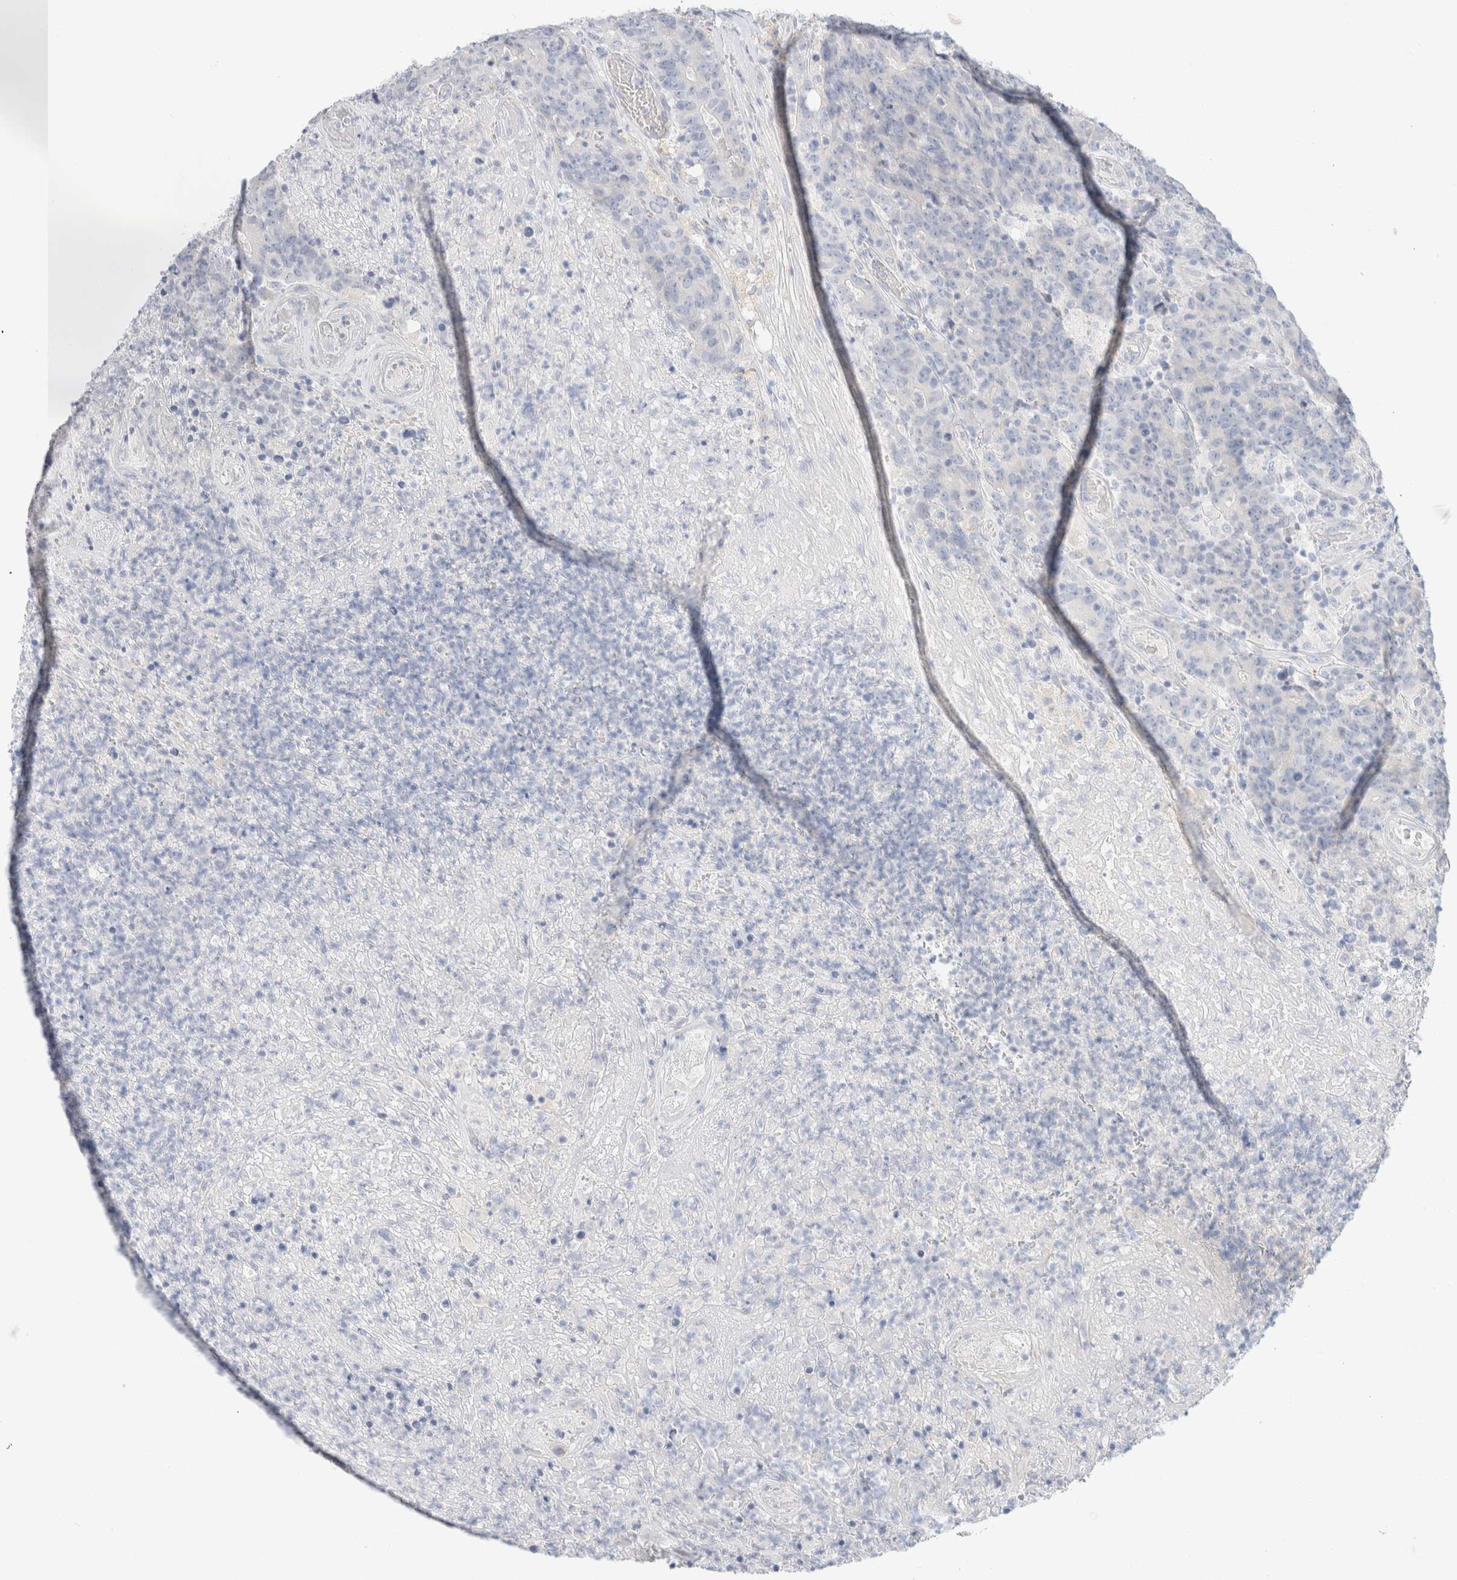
{"staining": {"intensity": "negative", "quantity": "none", "location": "none"}, "tissue": "colorectal cancer", "cell_type": "Tumor cells", "image_type": "cancer", "snomed": [{"axis": "morphology", "description": "Normal tissue, NOS"}, {"axis": "morphology", "description": "Adenocarcinoma, NOS"}, {"axis": "topography", "description": "Colon"}], "caption": "Micrograph shows no significant protein expression in tumor cells of colorectal adenocarcinoma.", "gene": "CPQ", "patient": {"sex": "female", "age": 75}}